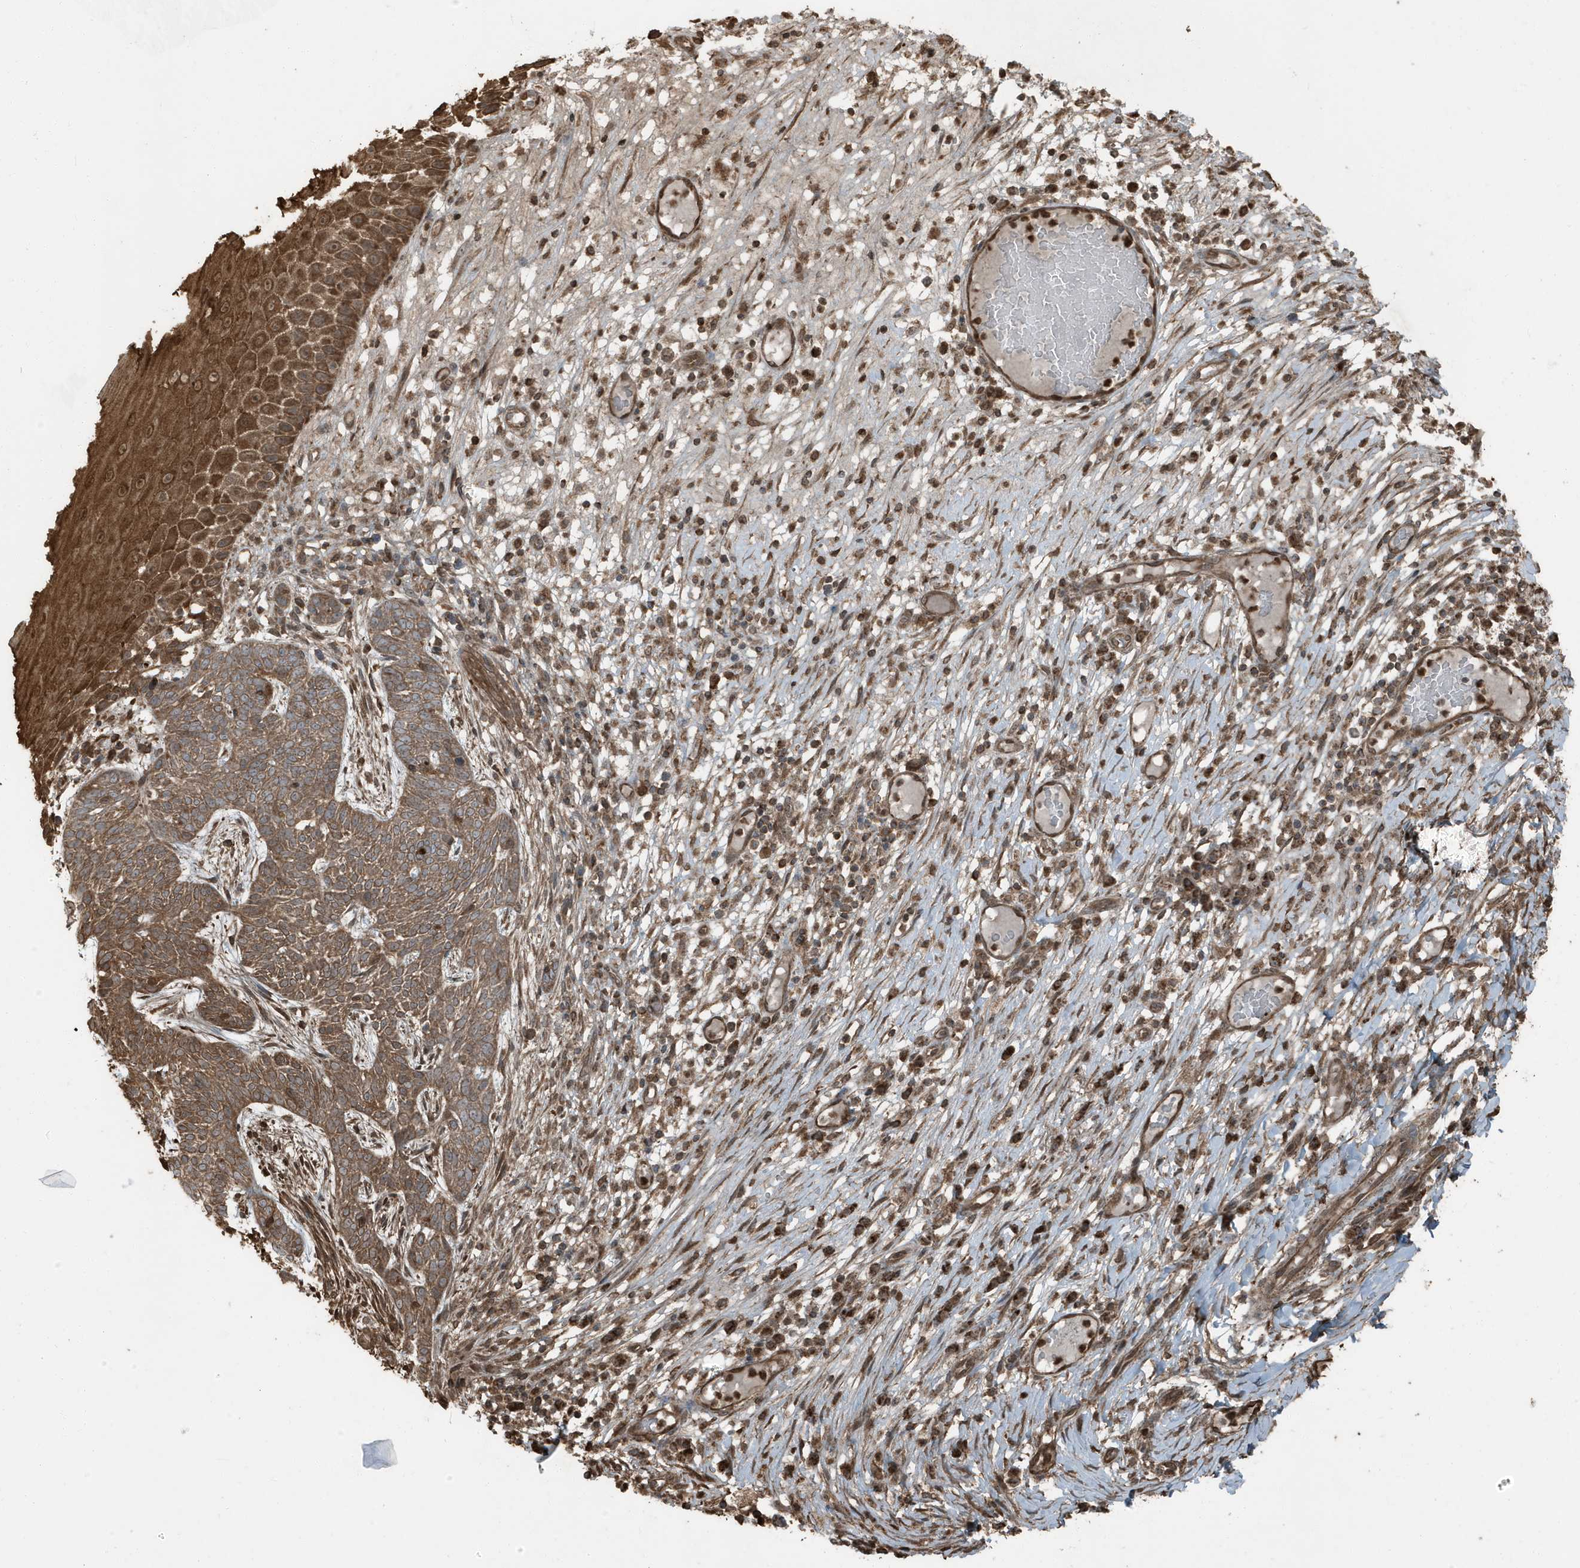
{"staining": {"intensity": "moderate", "quantity": ">75%", "location": "cytoplasmic/membranous"}, "tissue": "skin cancer", "cell_type": "Tumor cells", "image_type": "cancer", "snomed": [{"axis": "morphology", "description": "Normal tissue, NOS"}, {"axis": "morphology", "description": "Basal cell carcinoma"}, {"axis": "topography", "description": "Skin"}], "caption": "Immunohistochemistry of human skin basal cell carcinoma displays medium levels of moderate cytoplasmic/membranous positivity in approximately >75% of tumor cells.", "gene": "AZI2", "patient": {"sex": "male", "age": 64}}